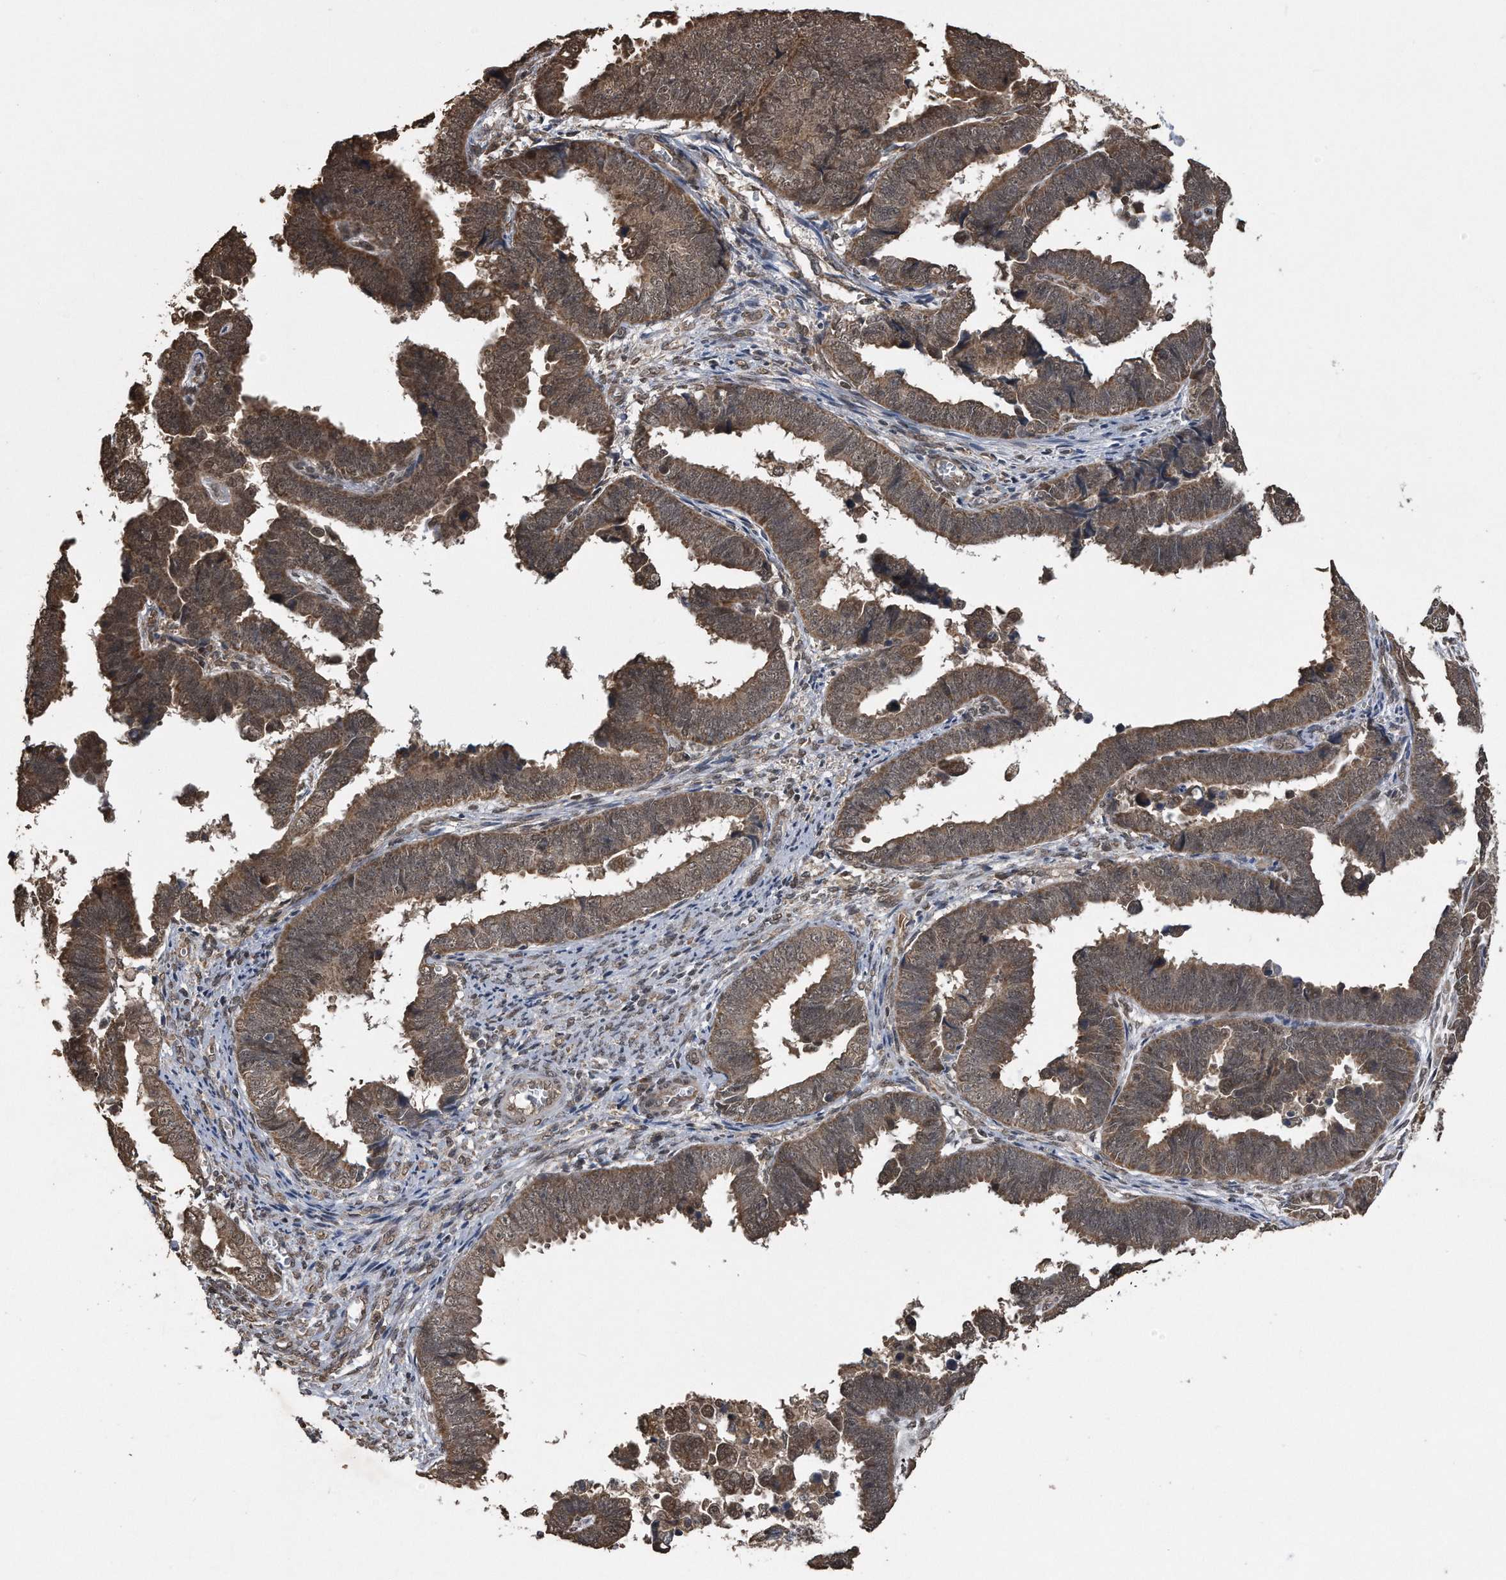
{"staining": {"intensity": "weak", "quantity": ">75%", "location": "cytoplasmic/membranous"}, "tissue": "endometrial cancer", "cell_type": "Tumor cells", "image_type": "cancer", "snomed": [{"axis": "morphology", "description": "Adenocarcinoma, NOS"}, {"axis": "topography", "description": "Endometrium"}], "caption": "Brown immunohistochemical staining in human endometrial cancer displays weak cytoplasmic/membranous staining in approximately >75% of tumor cells.", "gene": "CRYZL1", "patient": {"sex": "female", "age": 75}}